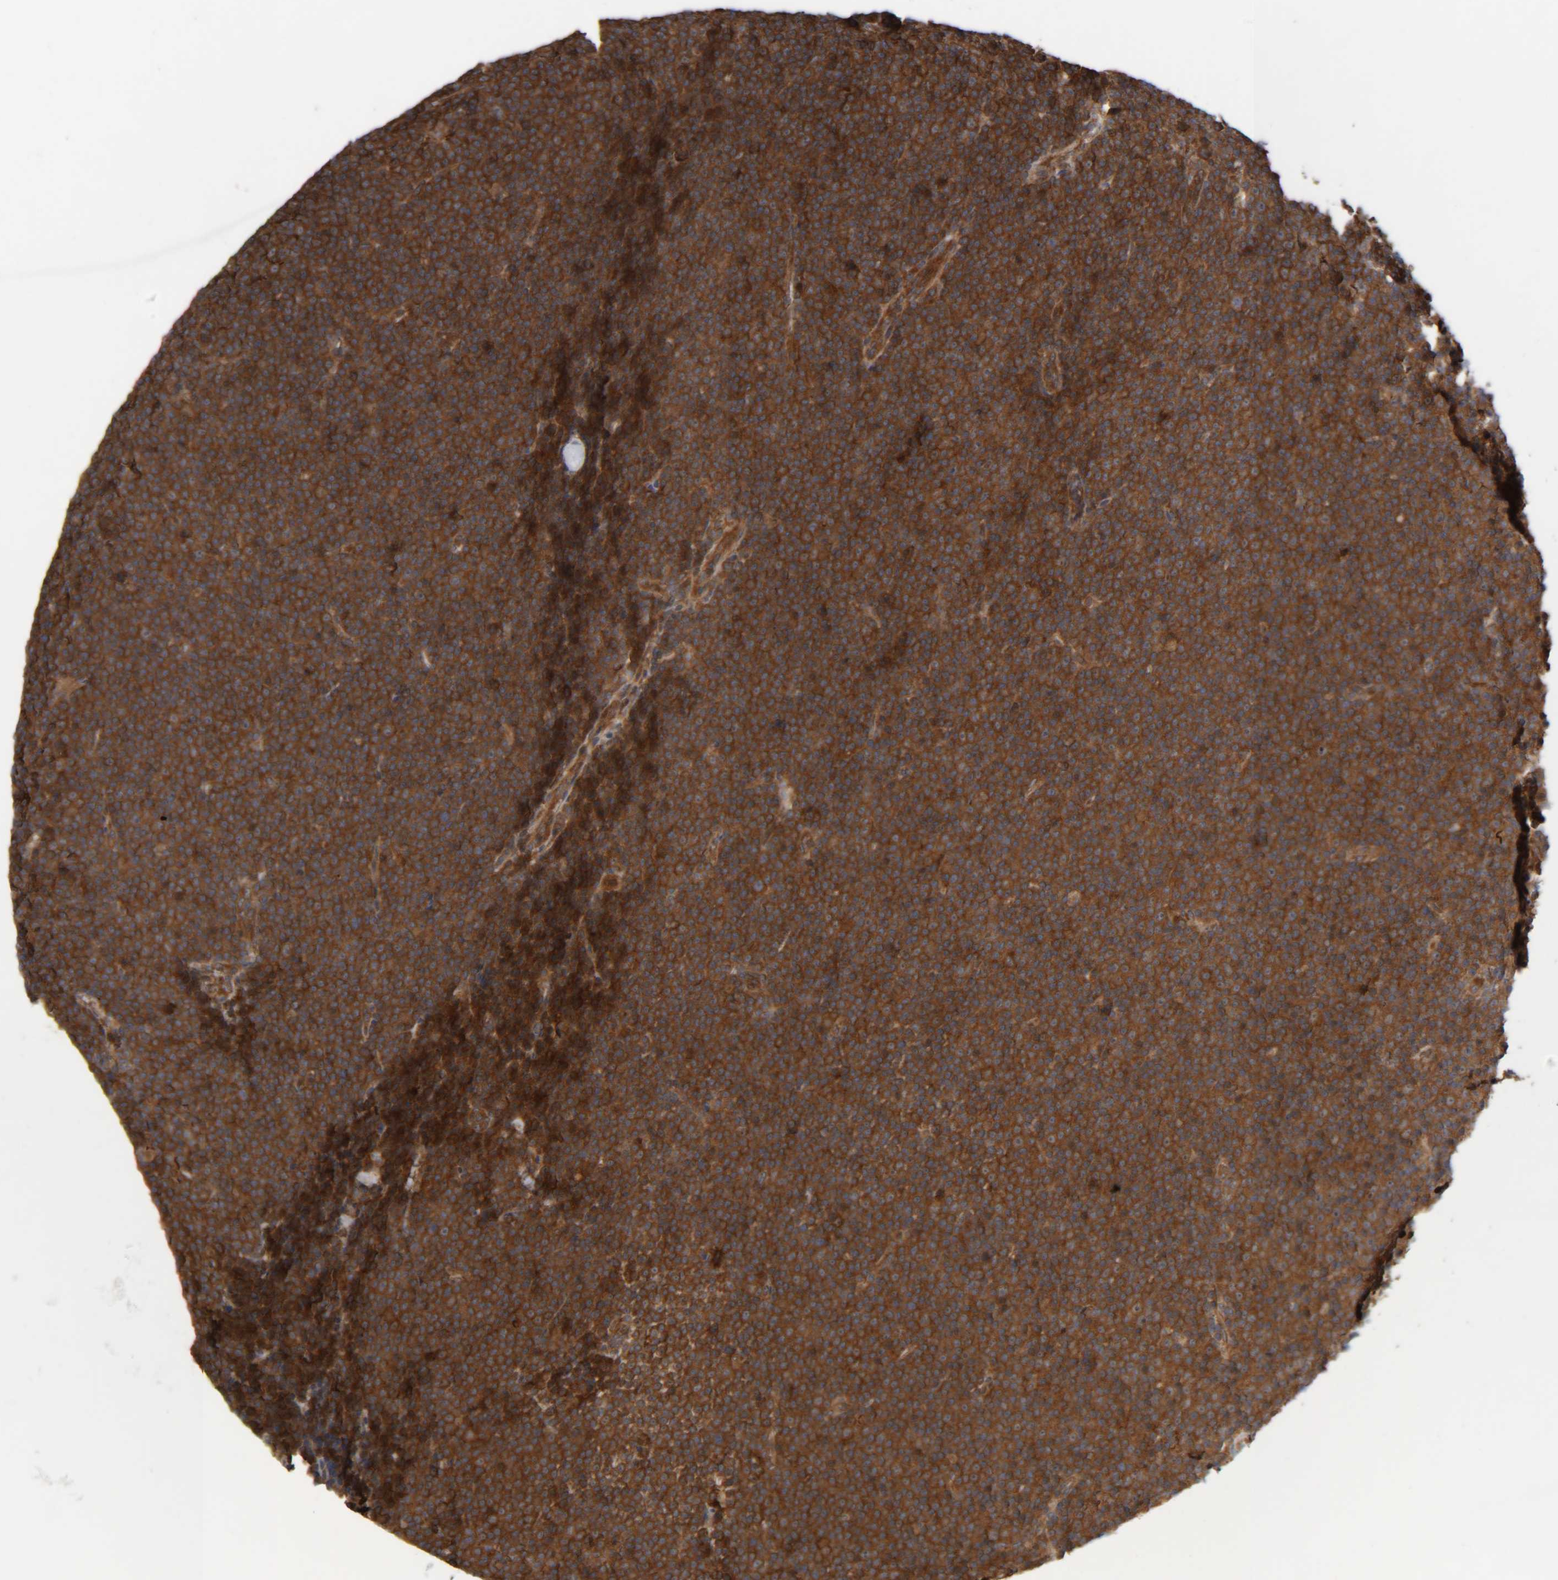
{"staining": {"intensity": "strong", "quantity": ">75%", "location": "cytoplasmic/membranous"}, "tissue": "lymphoma", "cell_type": "Tumor cells", "image_type": "cancer", "snomed": [{"axis": "morphology", "description": "Malignant lymphoma, non-Hodgkin's type, Low grade"}, {"axis": "topography", "description": "Lymph node"}], "caption": "High-power microscopy captured an immunohistochemistry micrograph of malignant lymphoma, non-Hodgkin's type (low-grade), revealing strong cytoplasmic/membranous positivity in about >75% of tumor cells. The staining was performed using DAB, with brown indicating positive protein expression. Nuclei are stained blue with hematoxylin.", "gene": "CCDC57", "patient": {"sex": "female", "age": 67}}